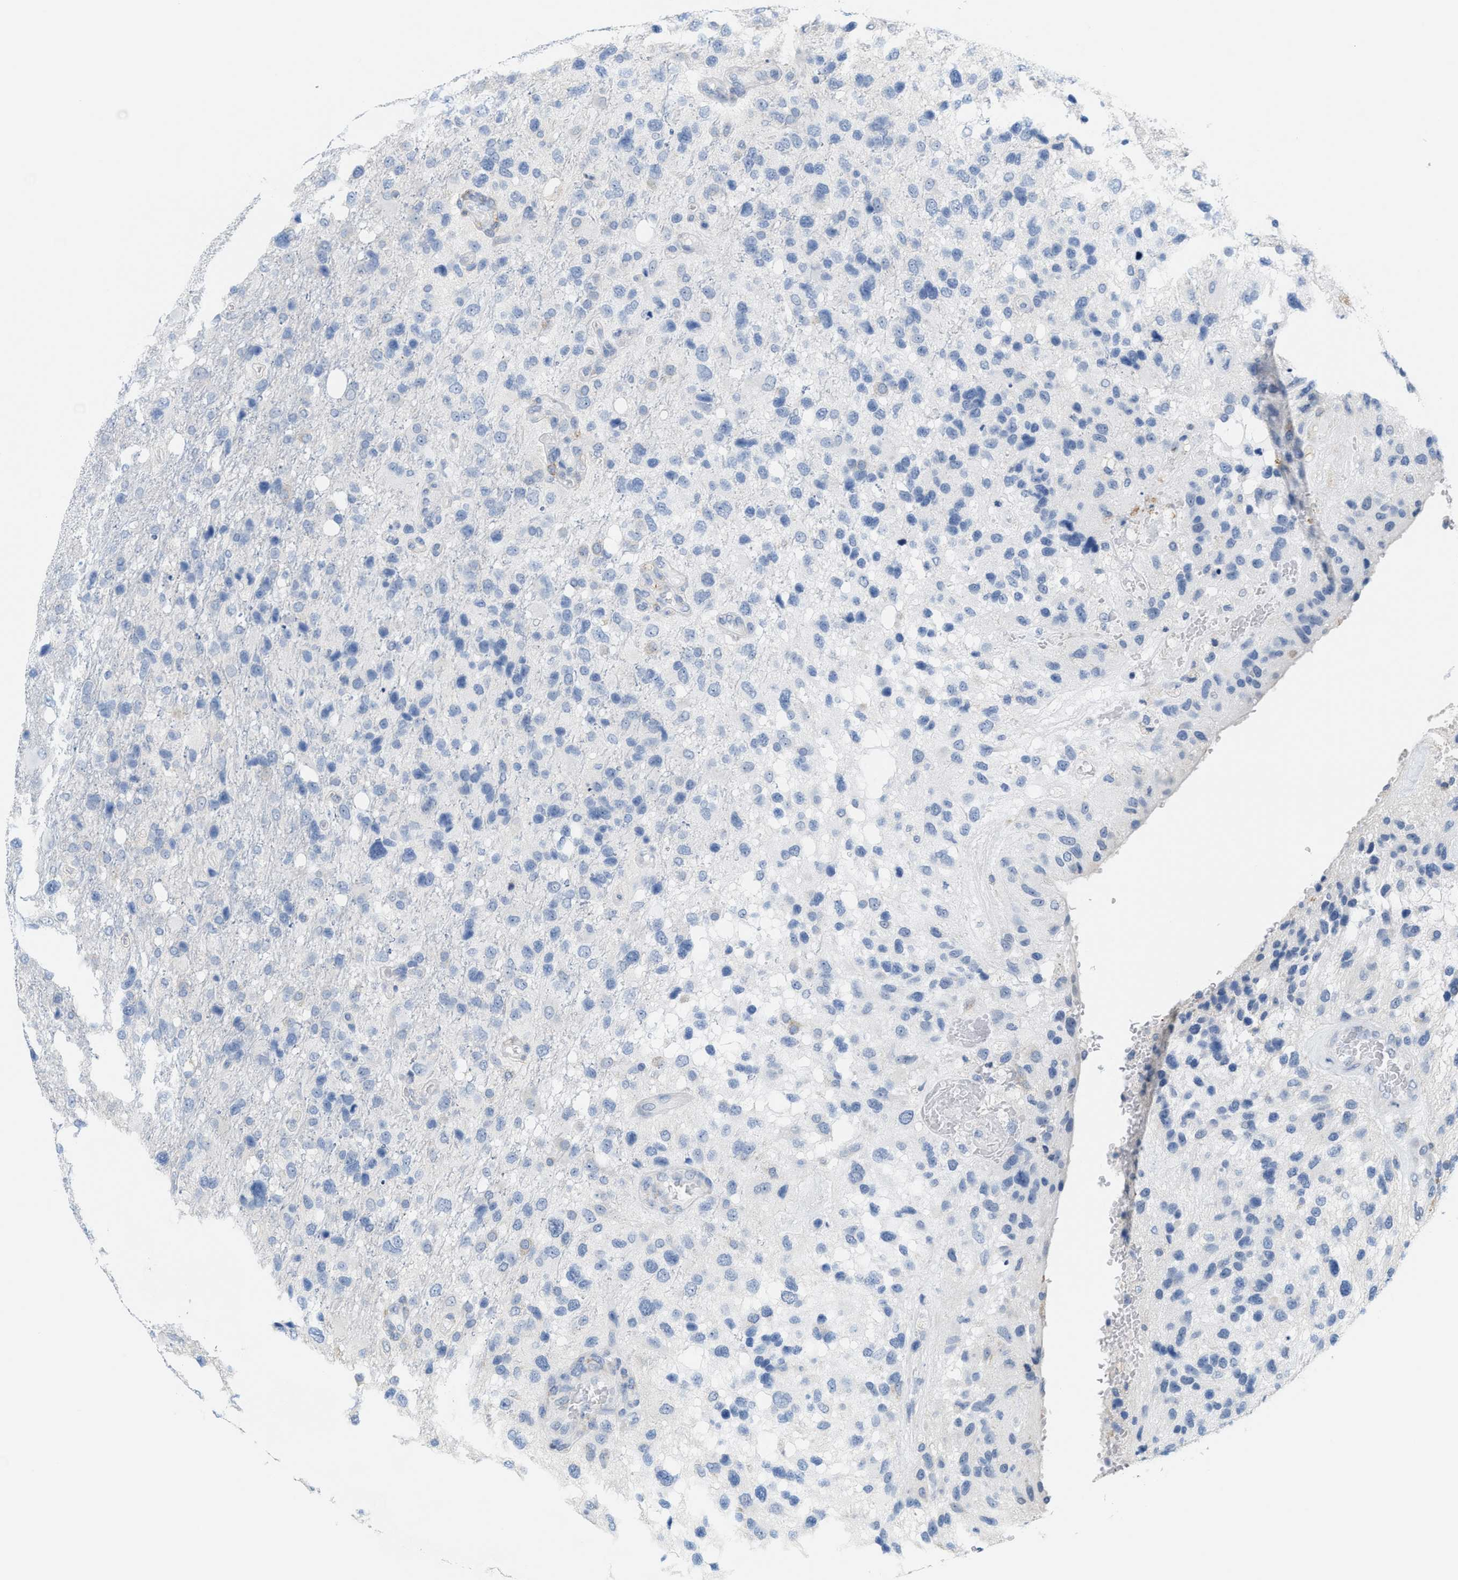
{"staining": {"intensity": "negative", "quantity": "none", "location": "none"}, "tissue": "glioma", "cell_type": "Tumor cells", "image_type": "cancer", "snomed": [{"axis": "morphology", "description": "Glioma, malignant, High grade"}, {"axis": "topography", "description": "Brain"}], "caption": "Immunohistochemistry (IHC) micrograph of high-grade glioma (malignant) stained for a protein (brown), which displays no expression in tumor cells.", "gene": "KIFC3", "patient": {"sex": "female", "age": 58}}